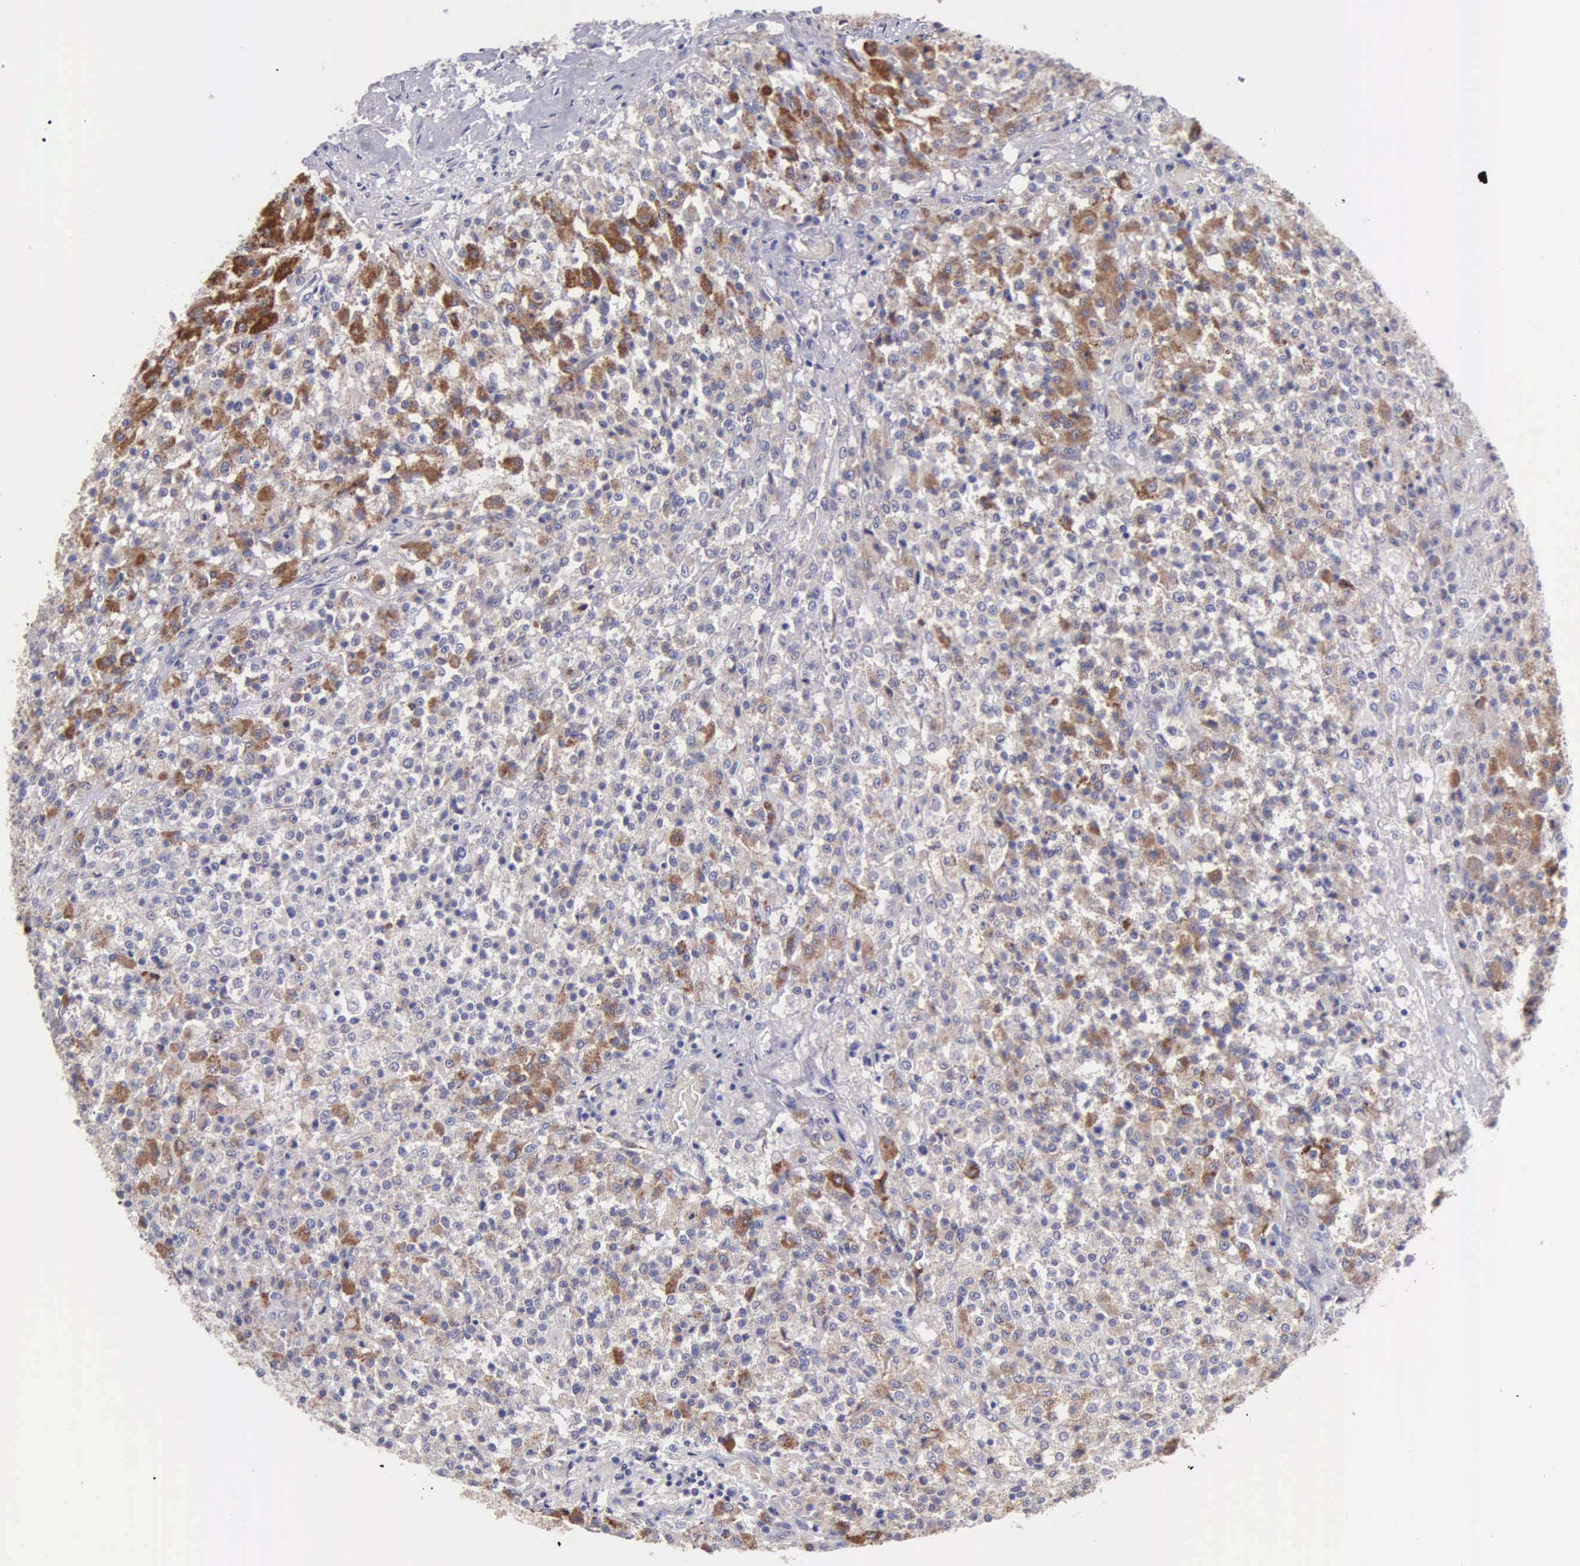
{"staining": {"intensity": "moderate", "quantity": "25%-75%", "location": "cytoplasmic/membranous"}, "tissue": "testis cancer", "cell_type": "Tumor cells", "image_type": "cancer", "snomed": [{"axis": "morphology", "description": "Seminoma, NOS"}, {"axis": "topography", "description": "Testis"}], "caption": "Brown immunohistochemical staining in seminoma (testis) exhibits moderate cytoplasmic/membranous positivity in about 25%-75% of tumor cells.", "gene": "APP", "patient": {"sex": "male", "age": 59}}